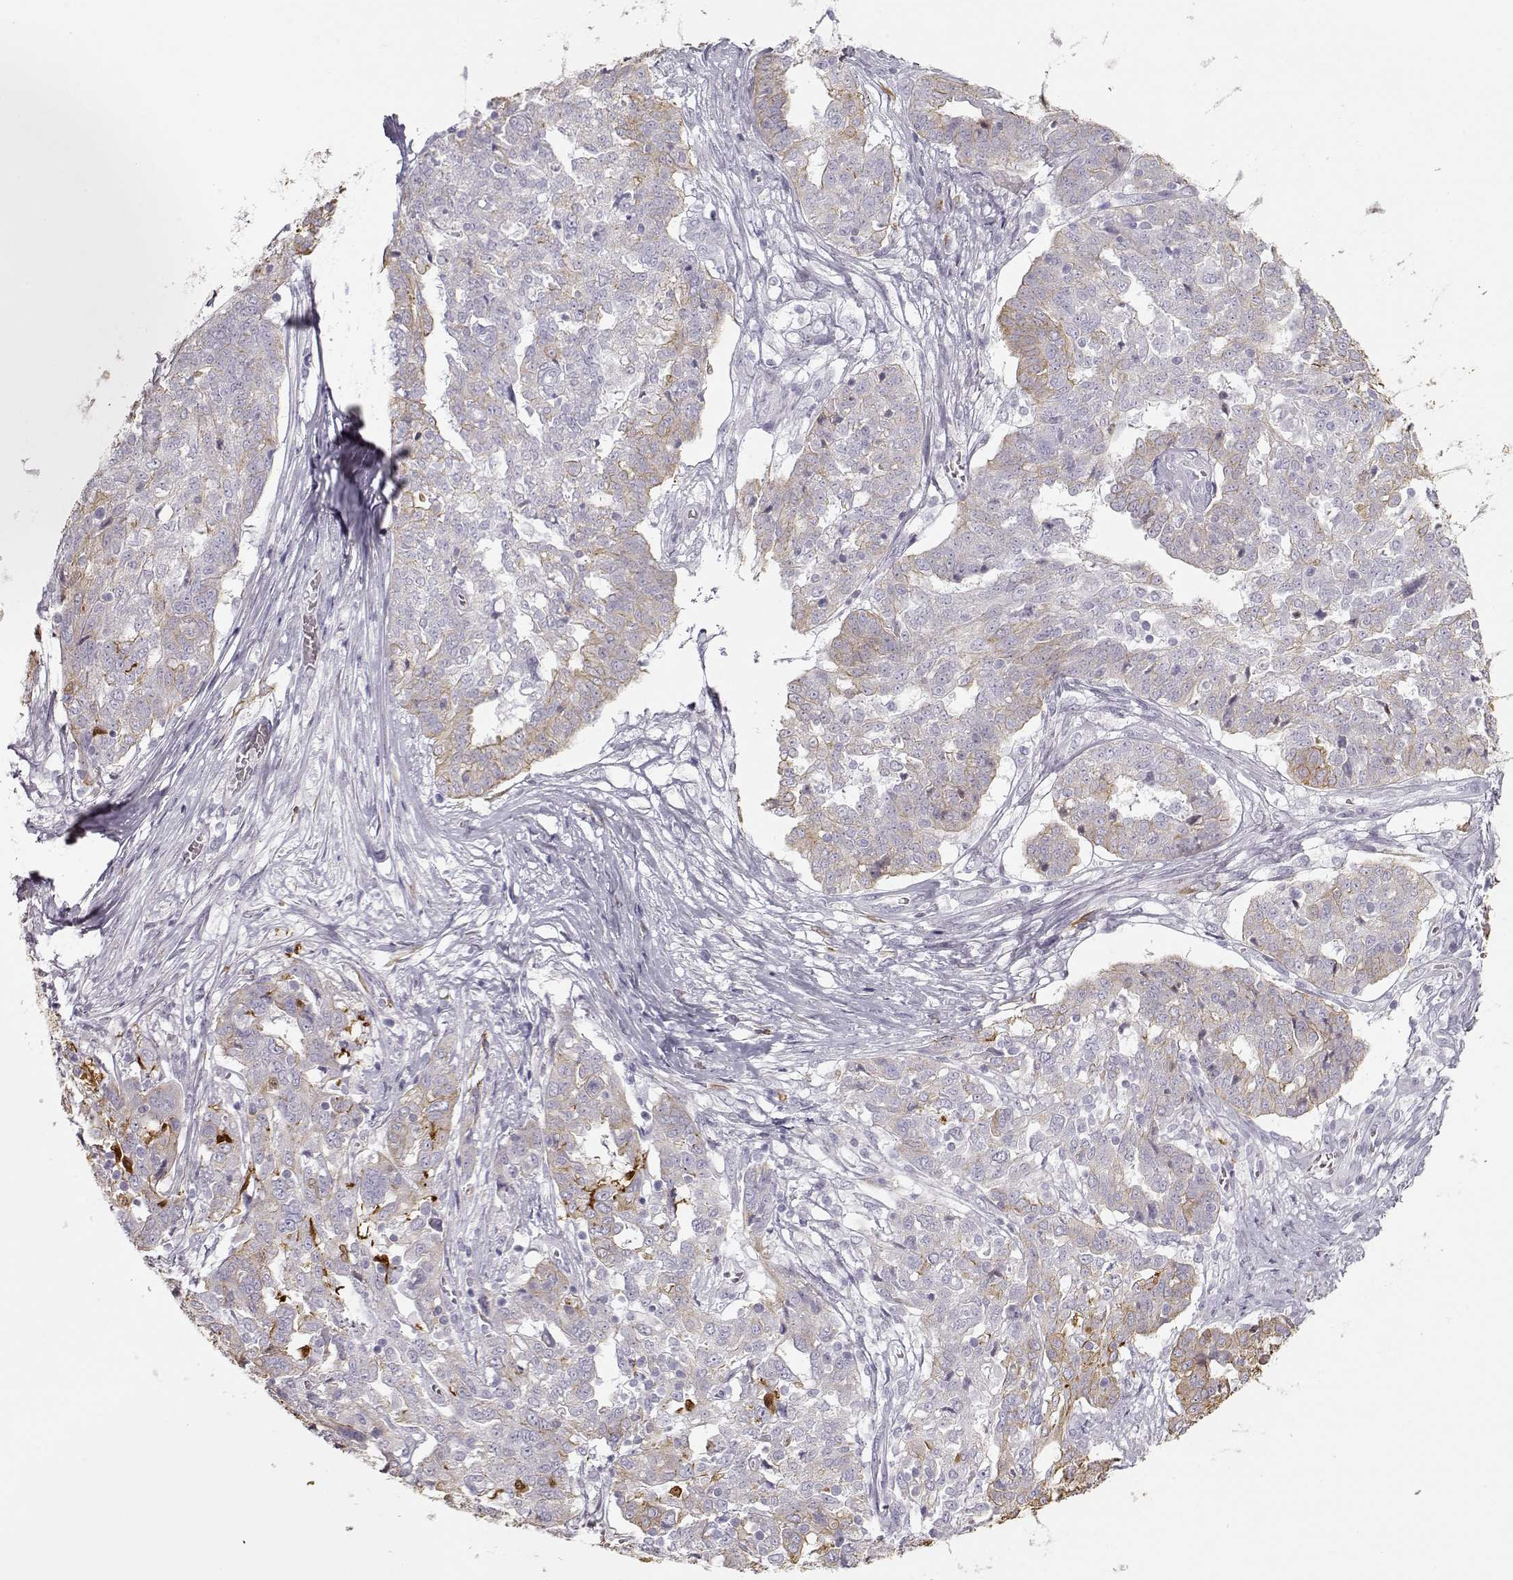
{"staining": {"intensity": "weak", "quantity": "<25%", "location": "cytoplasmic/membranous"}, "tissue": "ovarian cancer", "cell_type": "Tumor cells", "image_type": "cancer", "snomed": [{"axis": "morphology", "description": "Cystadenocarcinoma, serous, NOS"}, {"axis": "topography", "description": "Ovary"}], "caption": "There is no significant staining in tumor cells of serous cystadenocarcinoma (ovarian).", "gene": "S100B", "patient": {"sex": "female", "age": 67}}